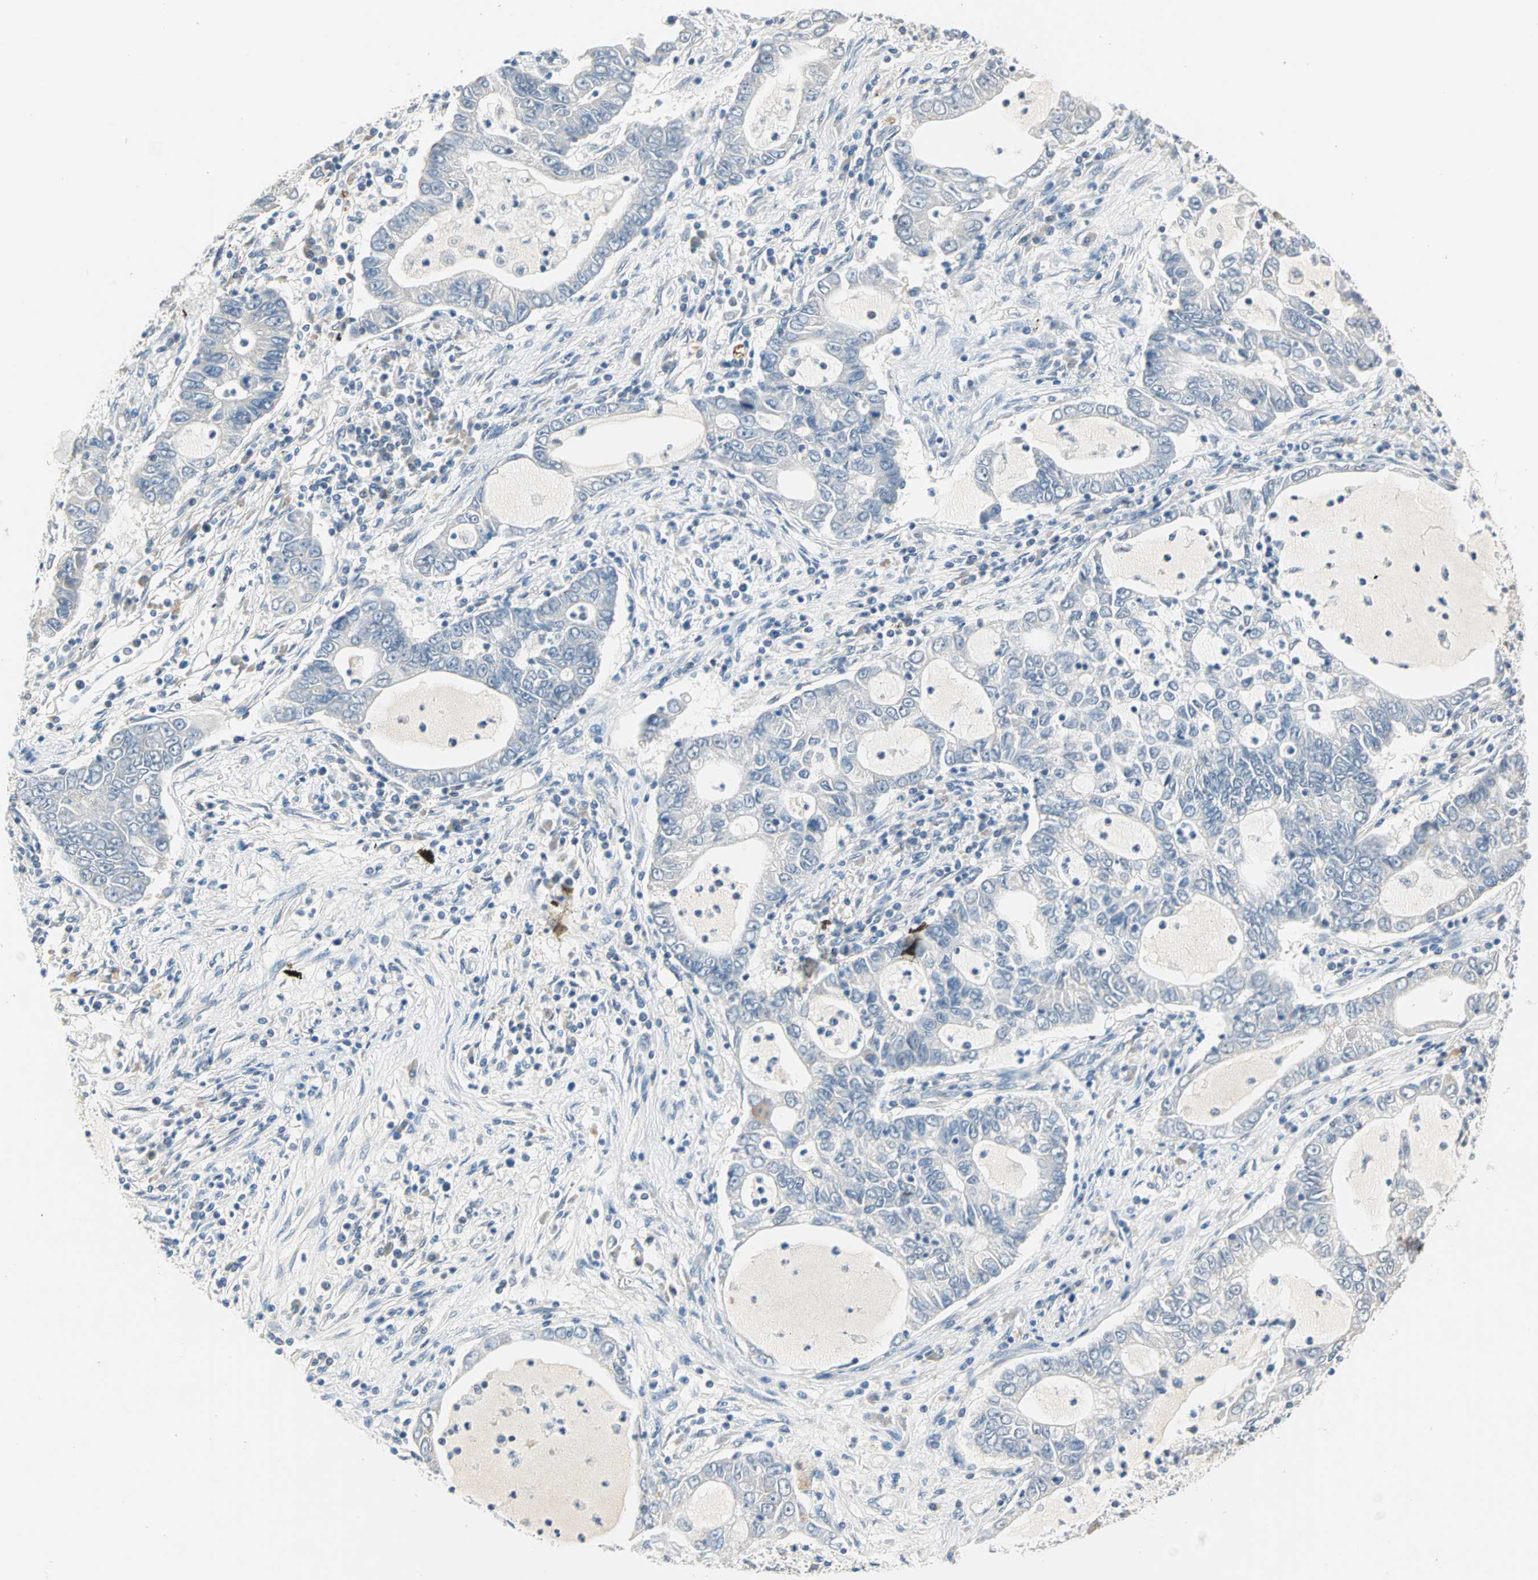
{"staining": {"intensity": "negative", "quantity": "none", "location": "none"}, "tissue": "lung cancer", "cell_type": "Tumor cells", "image_type": "cancer", "snomed": [{"axis": "morphology", "description": "Adenocarcinoma, NOS"}, {"axis": "topography", "description": "Lung"}], "caption": "Histopathology image shows no significant protein positivity in tumor cells of adenocarcinoma (lung). (IHC, brightfield microscopy, high magnification).", "gene": "MPI", "patient": {"sex": "female", "age": 51}}